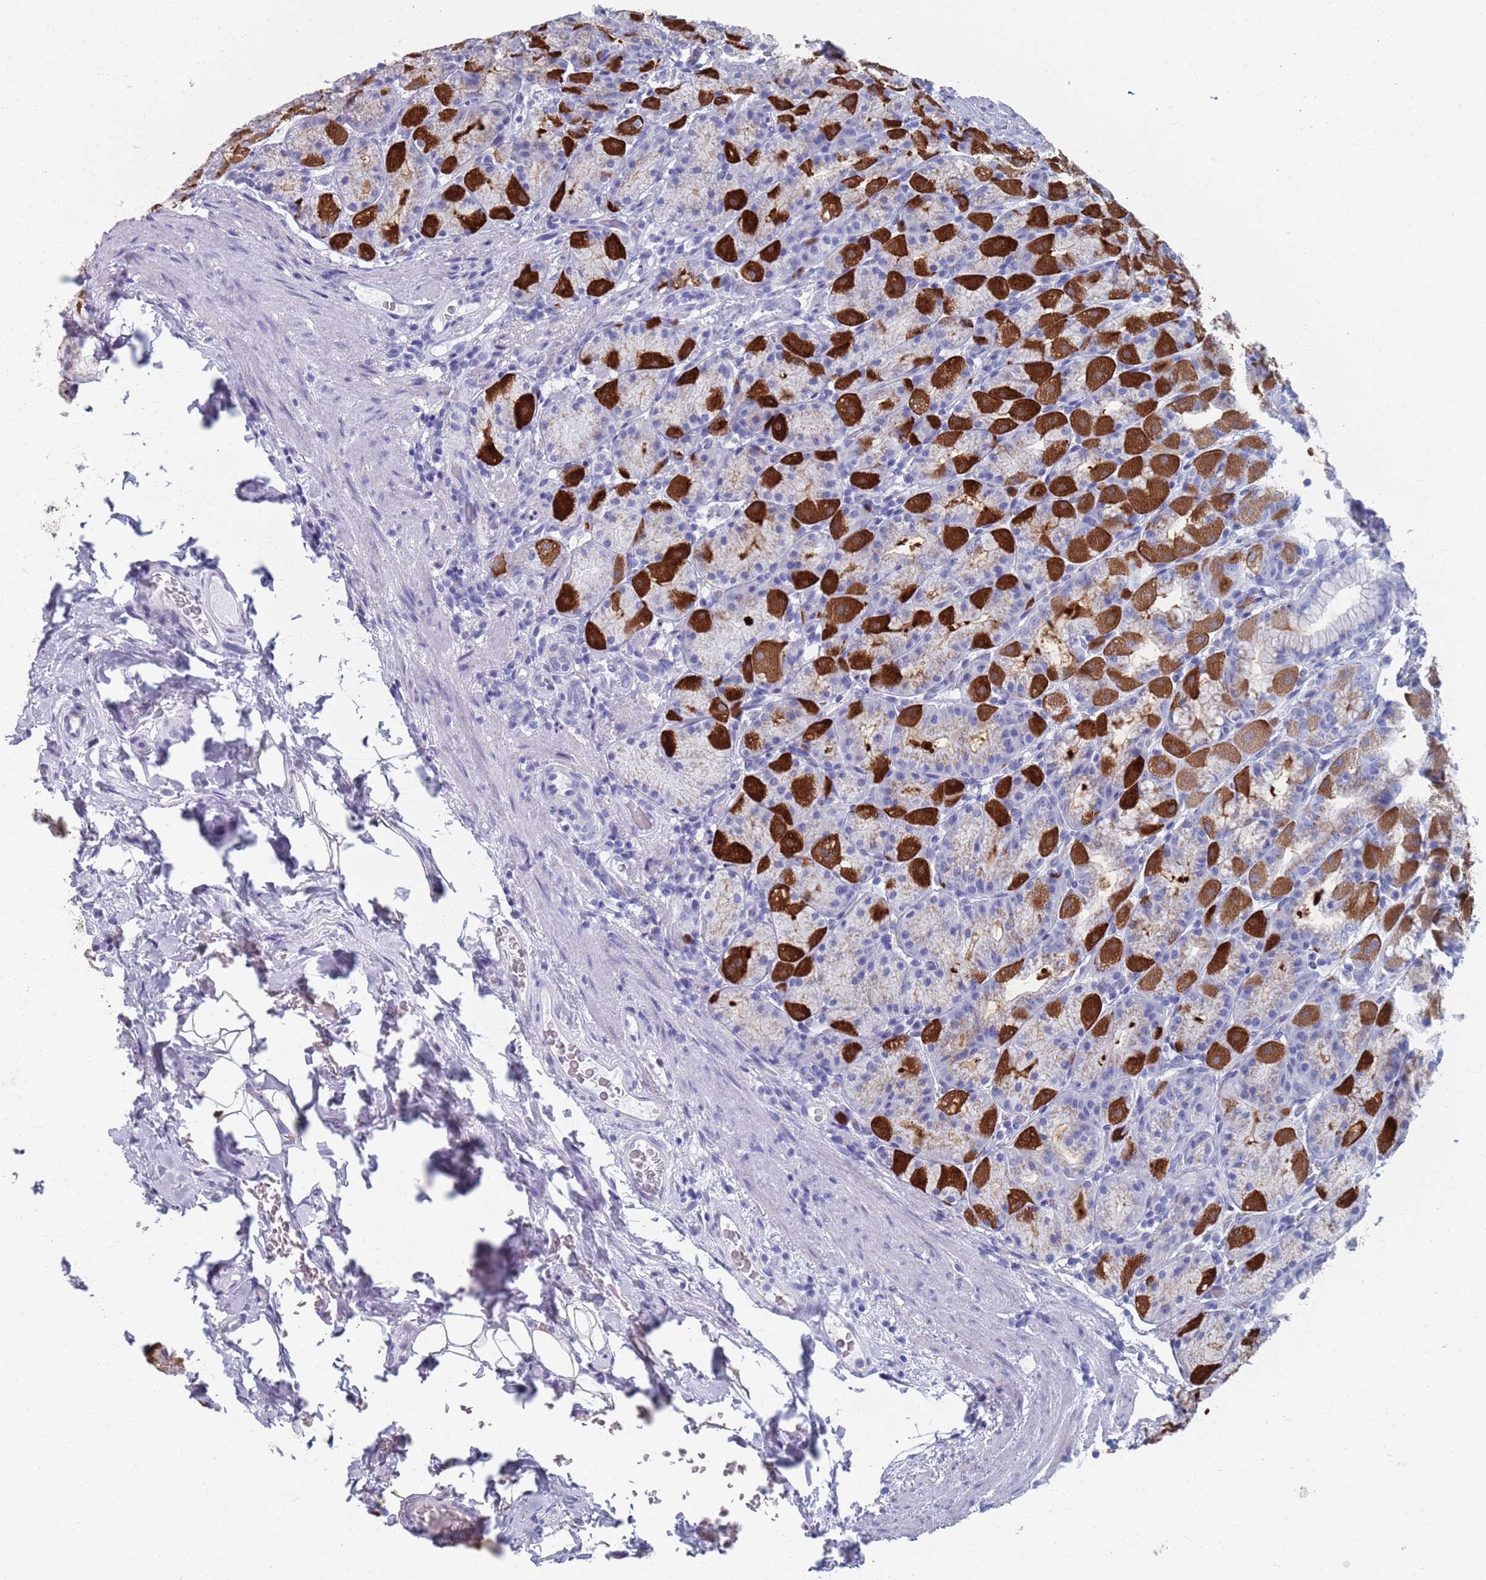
{"staining": {"intensity": "strong", "quantity": "25%-75%", "location": "cytoplasmic/membranous"}, "tissue": "stomach", "cell_type": "Glandular cells", "image_type": "normal", "snomed": [{"axis": "morphology", "description": "Normal tissue, NOS"}, {"axis": "topography", "description": "Stomach, upper"}, {"axis": "topography", "description": "Stomach"}], "caption": "Immunohistochemistry staining of unremarkable stomach, which displays high levels of strong cytoplasmic/membranous staining in about 25%-75% of glandular cells indicating strong cytoplasmic/membranous protein expression. The staining was performed using DAB (brown) for protein detection and nuclei were counterstained in hematoxylin (blue).", "gene": "PLOD1", "patient": {"sex": "male", "age": 68}}